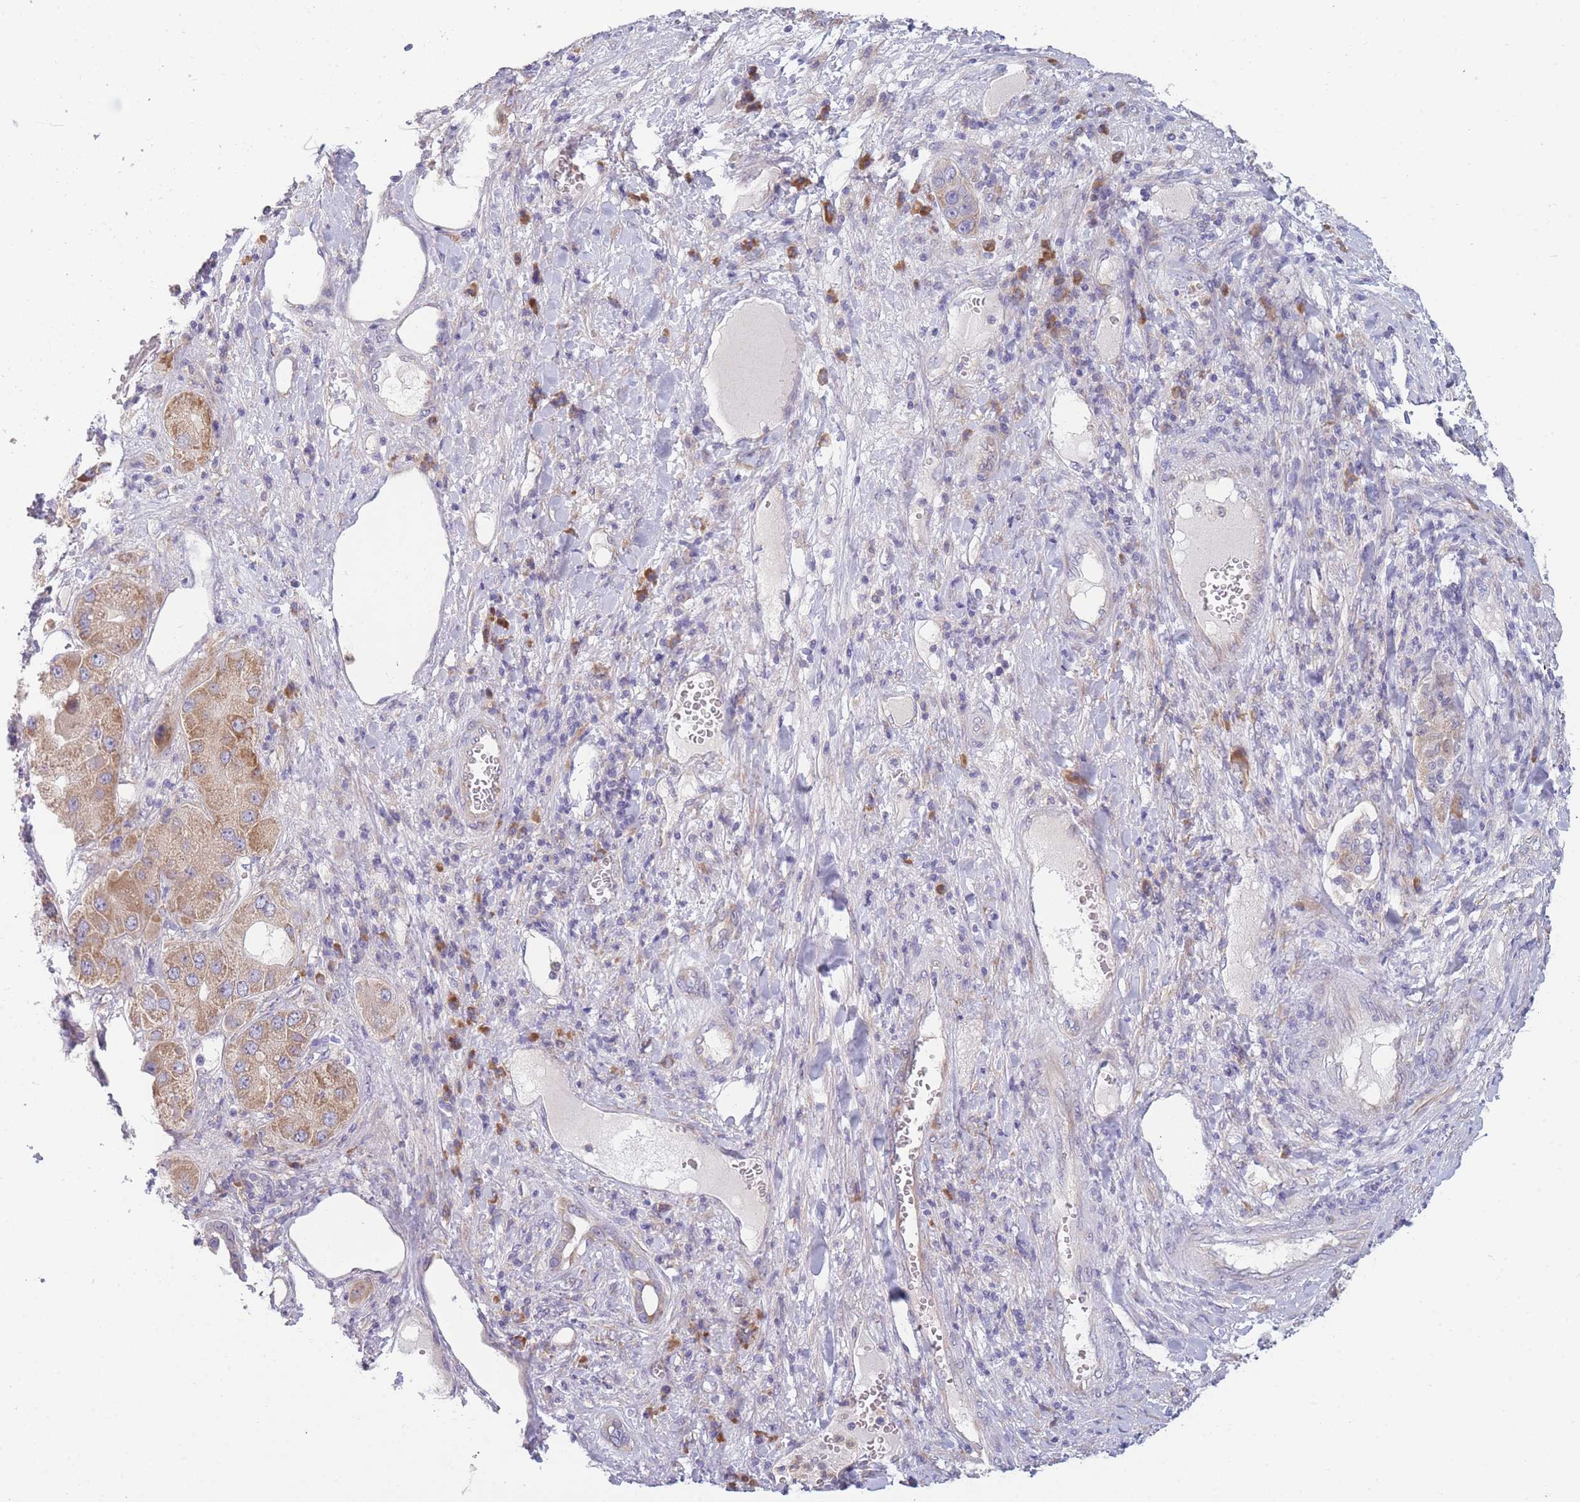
{"staining": {"intensity": "moderate", "quantity": ">75%", "location": "cytoplasmic/membranous"}, "tissue": "liver cancer", "cell_type": "Tumor cells", "image_type": "cancer", "snomed": [{"axis": "morphology", "description": "Carcinoma, Hepatocellular, NOS"}, {"axis": "topography", "description": "Liver"}], "caption": "Brown immunohistochemical staining in hepatocellular carcinoma (liver) displays moderate cytoplasmic/membranous positivity in approximately >75% of tumor cells.", "gene": "NDUFAF6", "patient": {"sex": "female", "age": 73}}